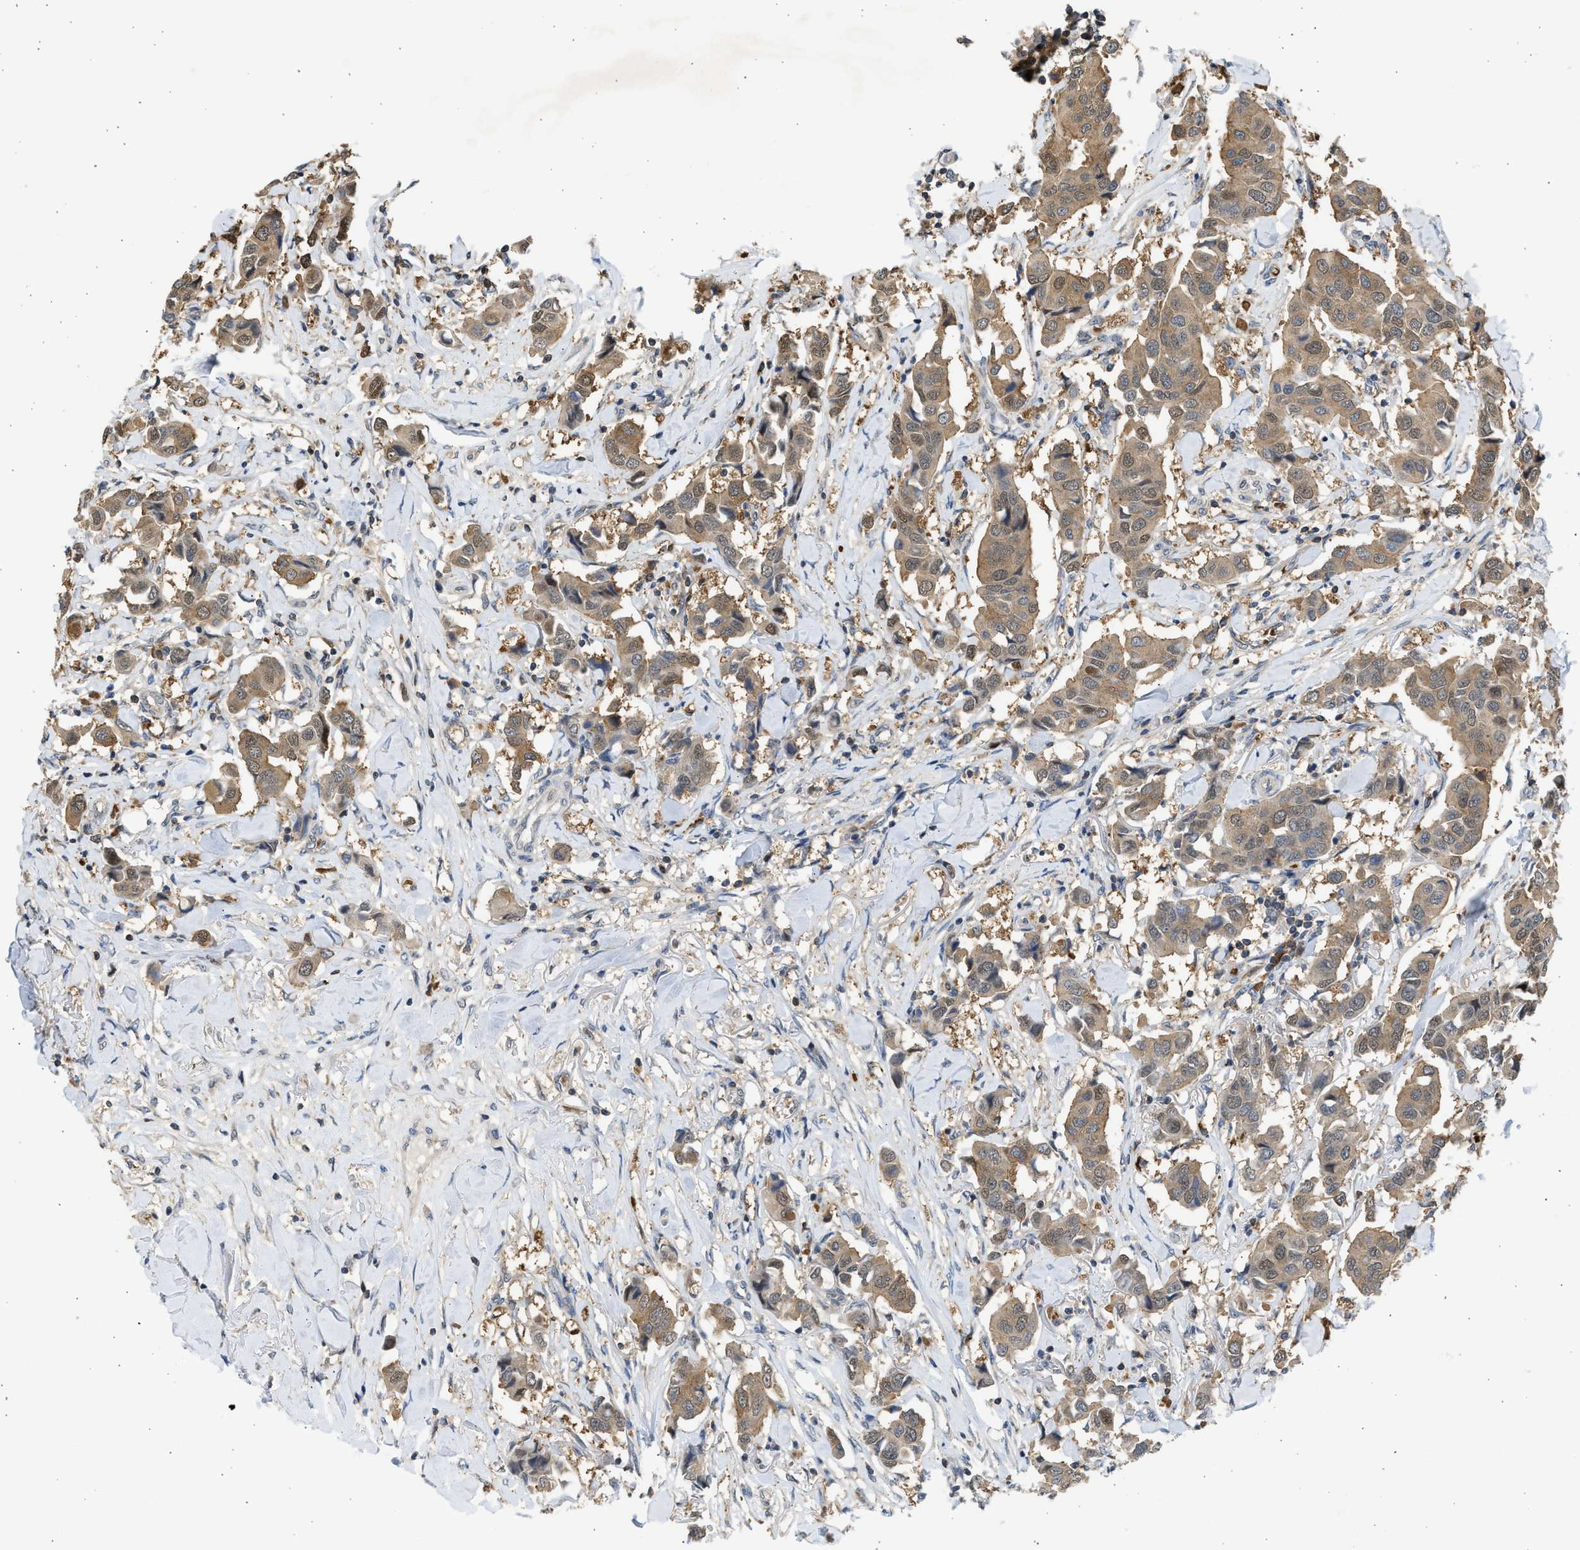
{"staining": {"intensity": "moderate", "quantity": ">75%", "location": "cytoplasmic/membranous,nuclear"}, "tissue": "breast cancer", "cell_type": "Tumor cells", "image_type": "cancer", "snomed": [{"axis": "morphology", "description": "Duct carcinoma"}, {"axis": "topography", "description": "Breast"}], "caption": "A histopathology image of human invasive ductal carcinoma (breast) stained for a protein shows moderate cytoplasmic/membranous and nuclear brown staining in tumor cells.", "gene": "MAPK7", "patient": {"sex": "female", "age": 80}}